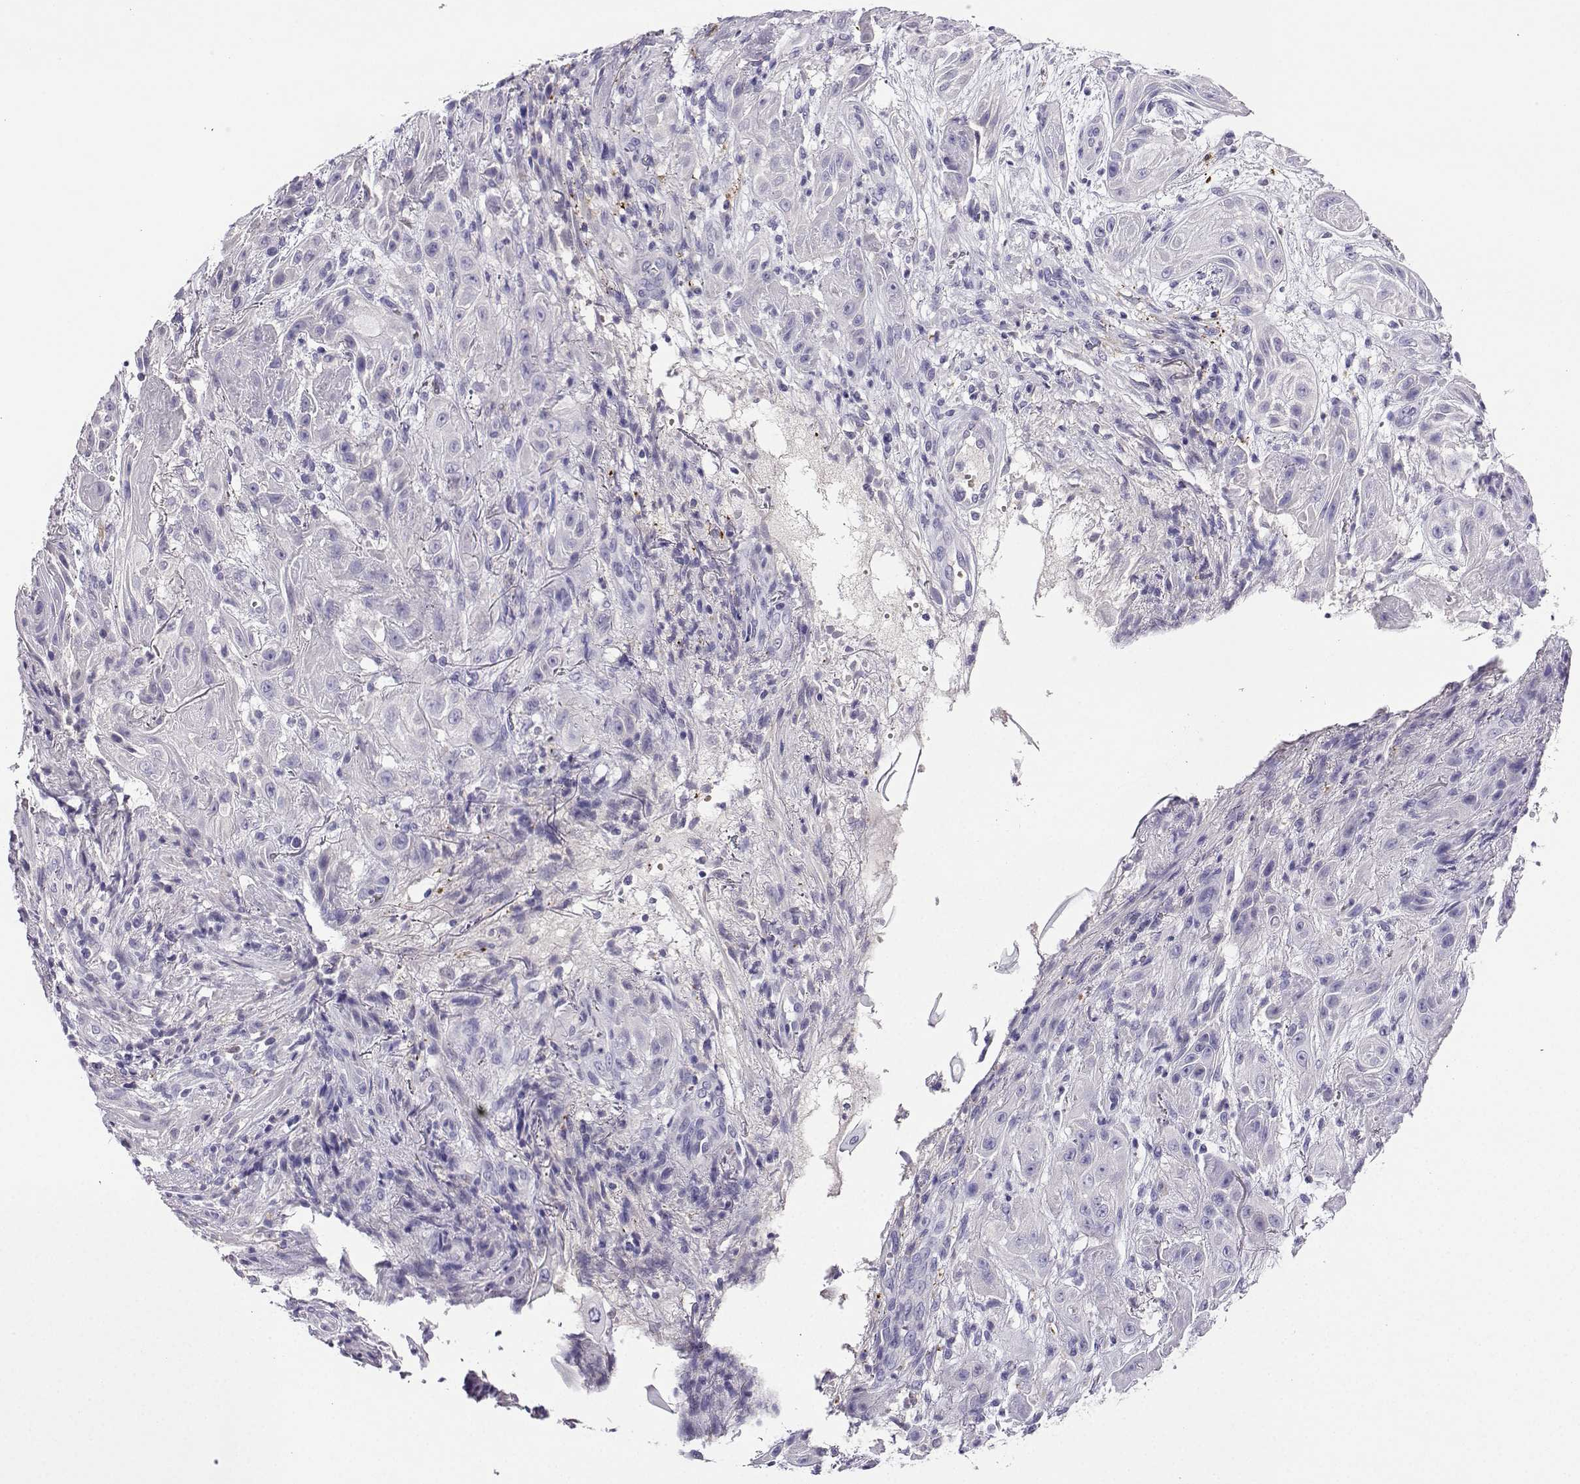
{"staining": {"intensity": "negative", "quantity": "none", "location": "none"}, "tissue": "skin cancer", "cell_type": "Tumor cells", "image_type": "cancer", "snomed": [{"axis": "morphology", "description": "Squamous cell carcinoma, NOS"}, {"axis": "topography", "description": "Skin"}], "caption": "Tumor cells are negative for protein expression in human squamous cell carcinoma (skin).", "gene": "LINGO1", "patient": {"sex": "male", "age": 62}}